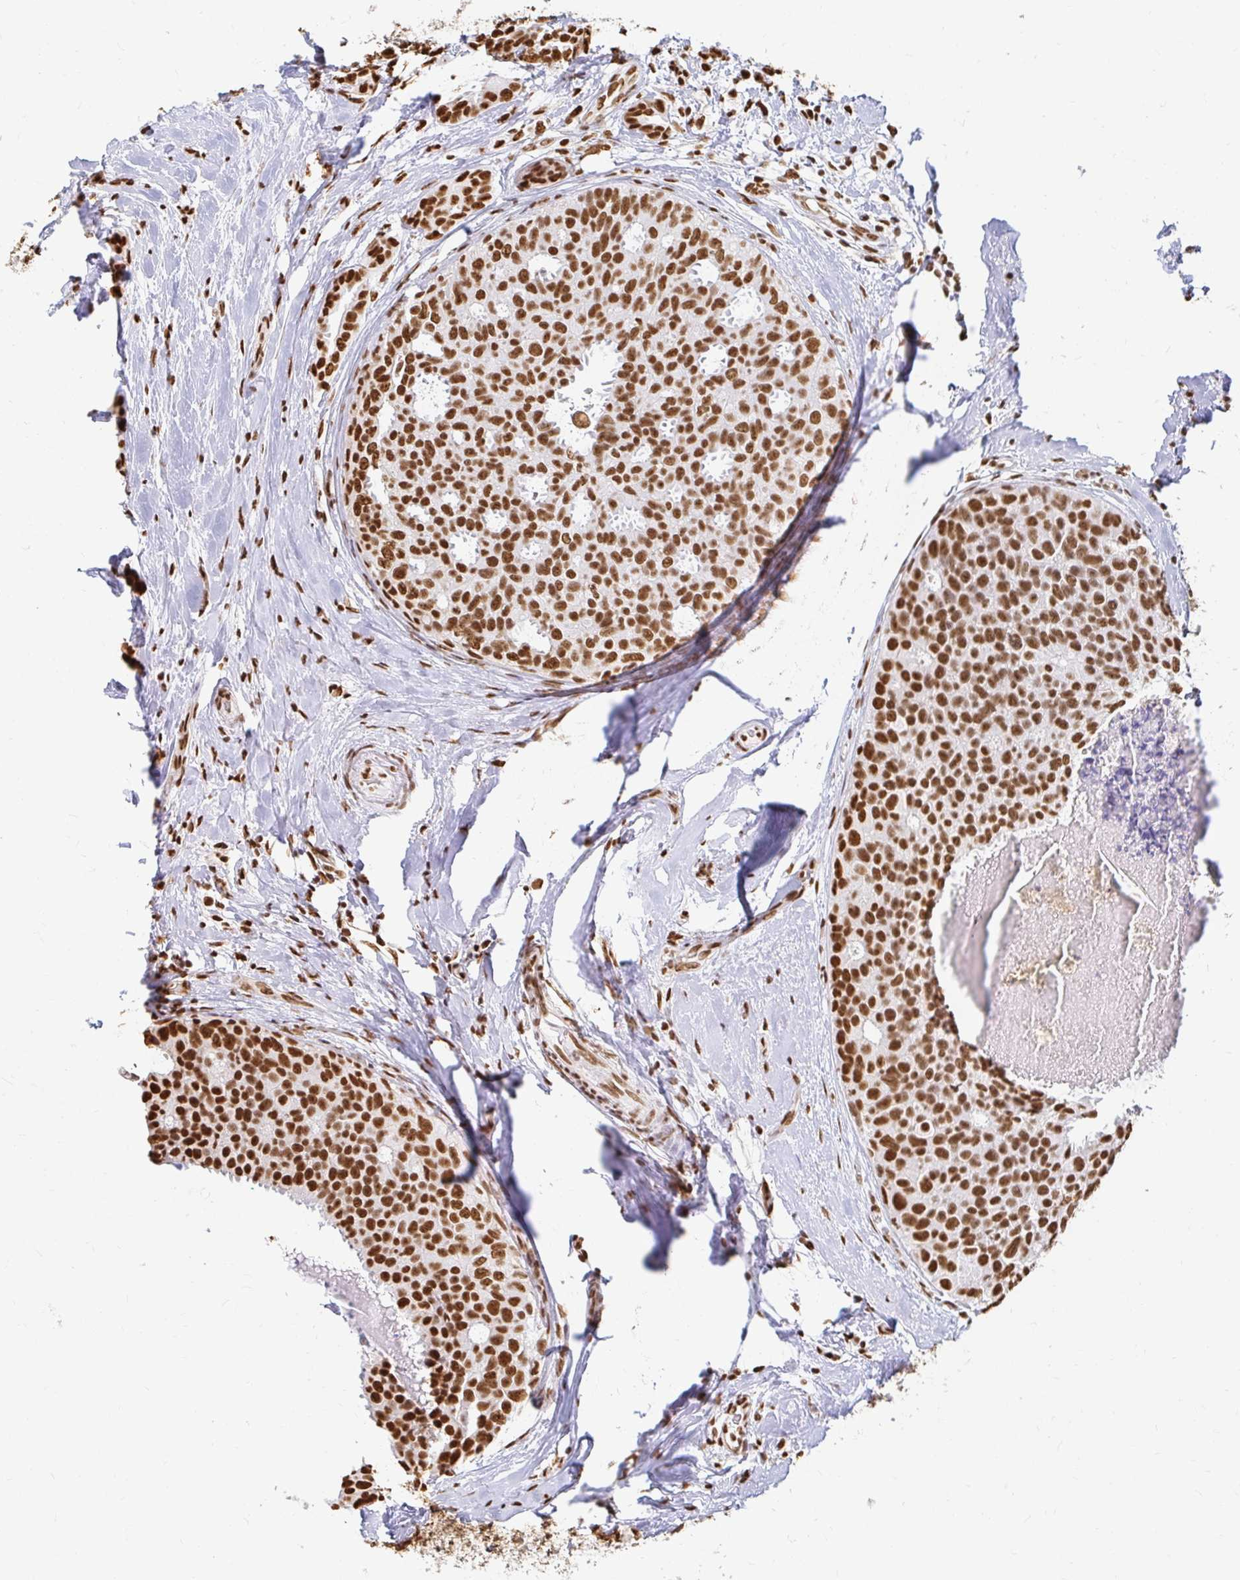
{"staining": {"intensity": "strong", "quantity": ">75%", "location": "nuclear"}, "tissue": "breast cancer", "cell_type": "Tumor cells", "image_type": "cancer", "snomed": [{"axis": "morphology", "description": "Duct carcinoma"}, {"axis": "topography", "description": "Breast"}], "caption": "A high-resolution photomicrograph shows immunohistochemistry staining of breast cancer, which displays strong nuclear expression in about >75% of tumor cells. (DAB IHC, brown staining for protein, blue staining for nuclei).", "gene": "HNRNPU", "patient": {"sex": "female", "age": 45}}